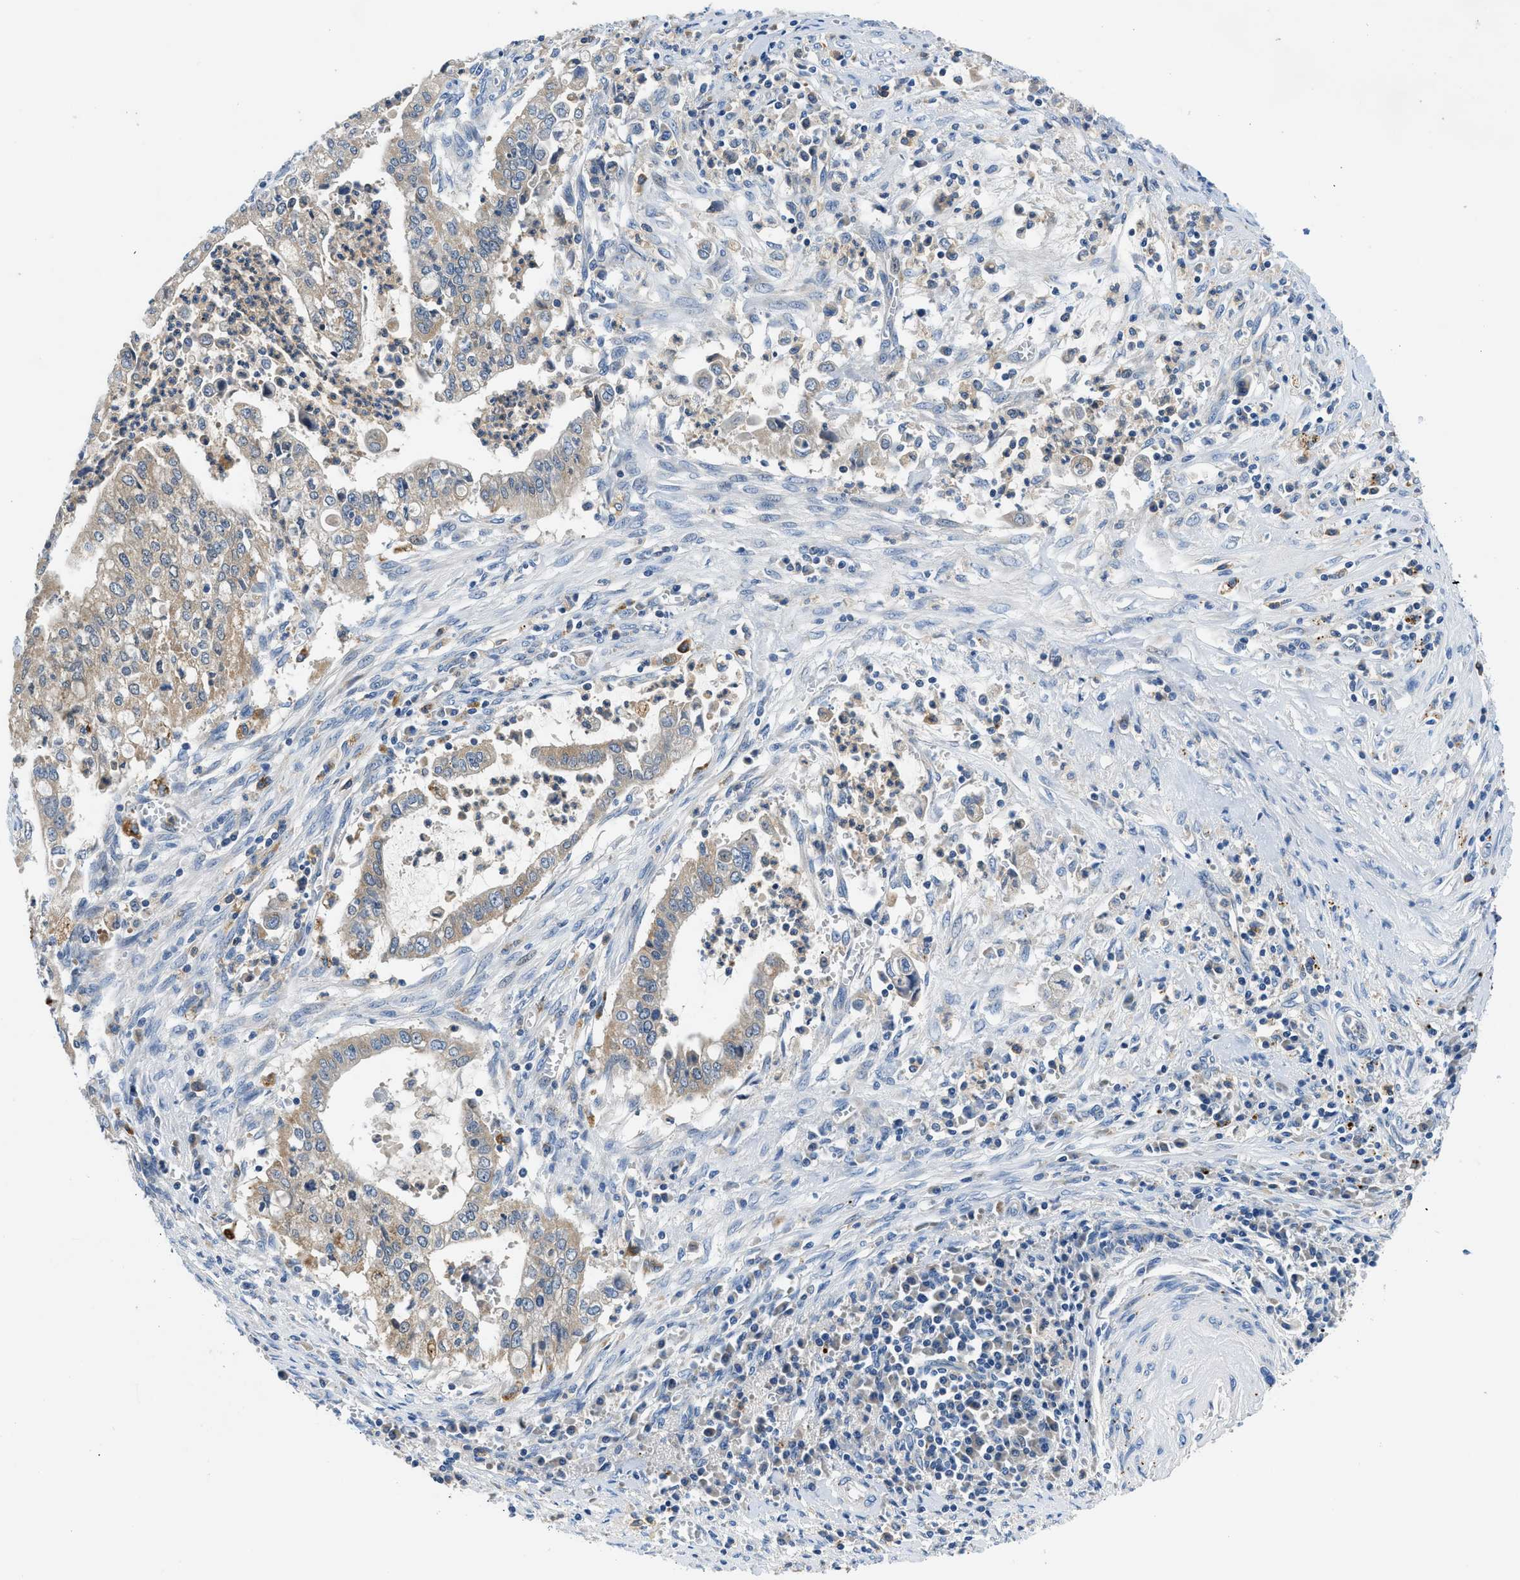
{"staining": {"intensity": "weak", "quantity": ">75%", "location": "cytoplasmic/membranous"}, "tissue": "cervical cancer", "cell_type": "Tumor cells", "image_type": "cancer", "snomed": [{"axis": "morphology", "description": "Adenocarcinoma, NOS"}, {"axis": "topography", "description": "Cervix"}], "caption": "Immunohistochemical staining of adenocarcinoma (cervical) reveals low levels of weak cytoplasmic/membranous positivity in approximately >75% of tumor cells.", "gene": "ADGRE3", "patient": {"sex": "female", "age": 44}}